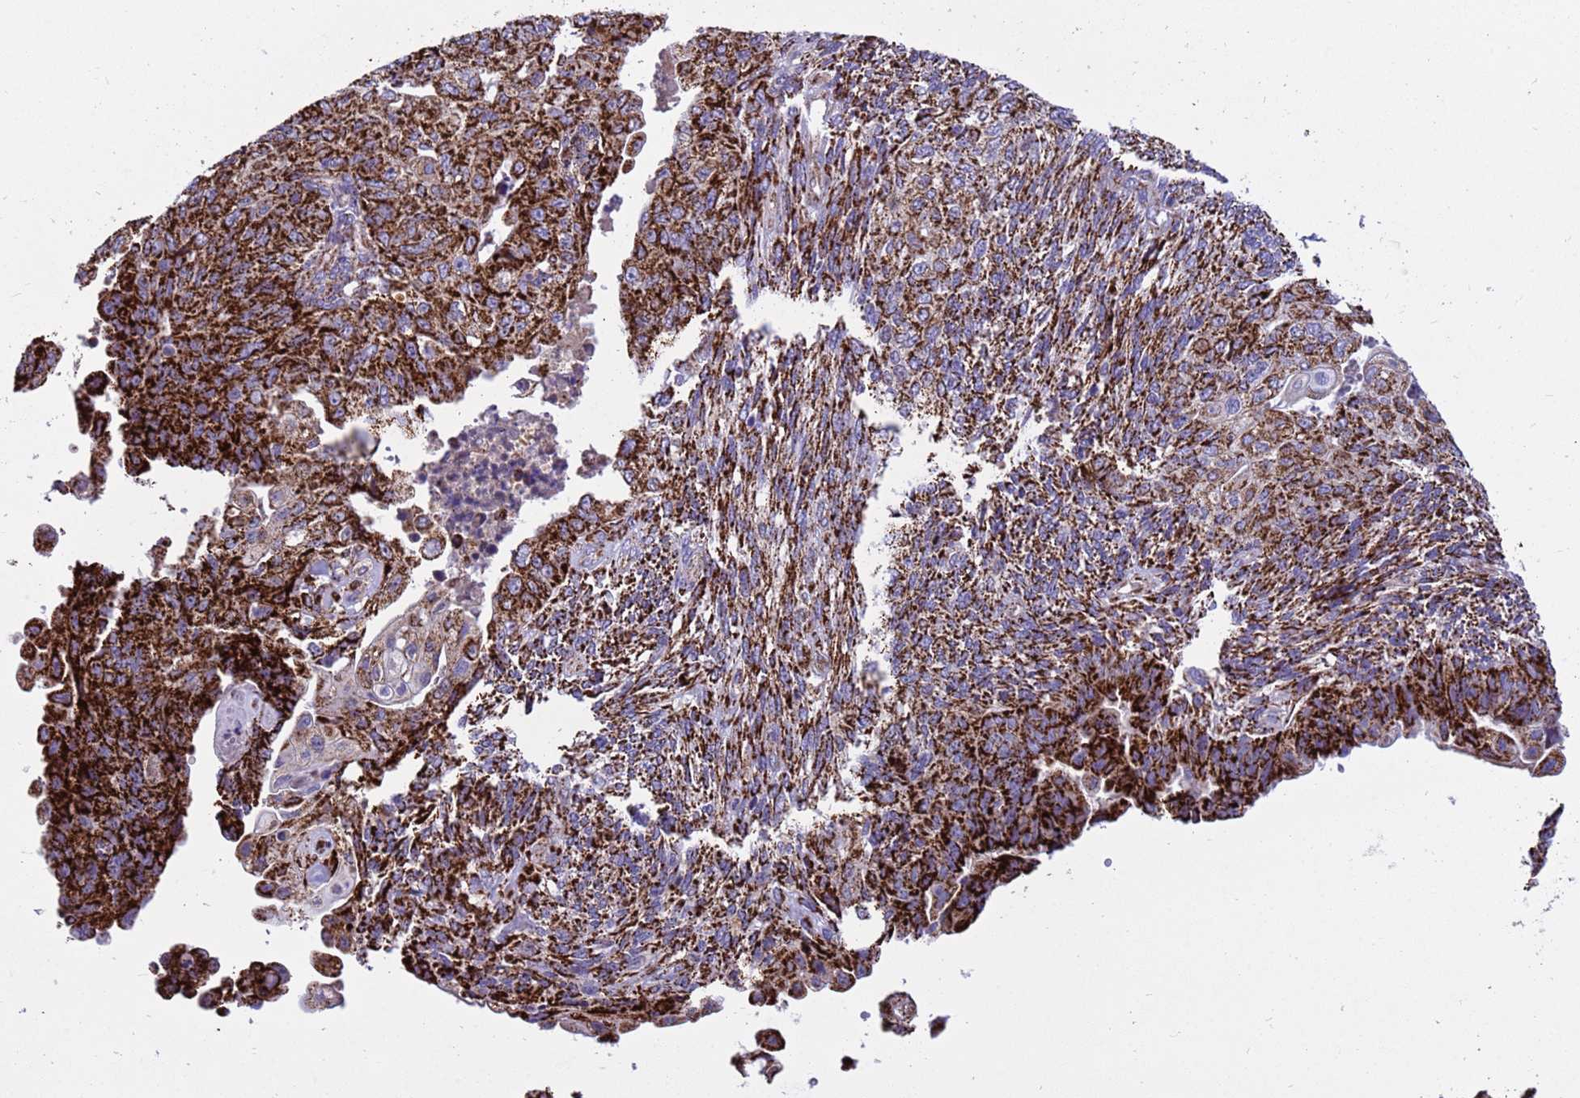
{"staining": {"intensity": "strong", "quantity": ">75%", "location": "cytoplasmic/membranous"}, "tissue": "endometrial cancer", "cell_type": "Tumor cells", "image_type": "cancer", "snomed": [{"axis": "morphology", "description": "Adenocarcinoma, NOS"}, {"axis": "topography", "description": "Endometrium"}], "caption": "The photomicrograph displays staining of endometrial cancer (adenocarcinoma), revealing strong cytoplasmic/membranous protein expression (brown color) within tumor cells. (IHC, brightfield microscopy, high magnification).", "gene": "TUBGCP3", "patient": {"sex": "female", "age": 32}}